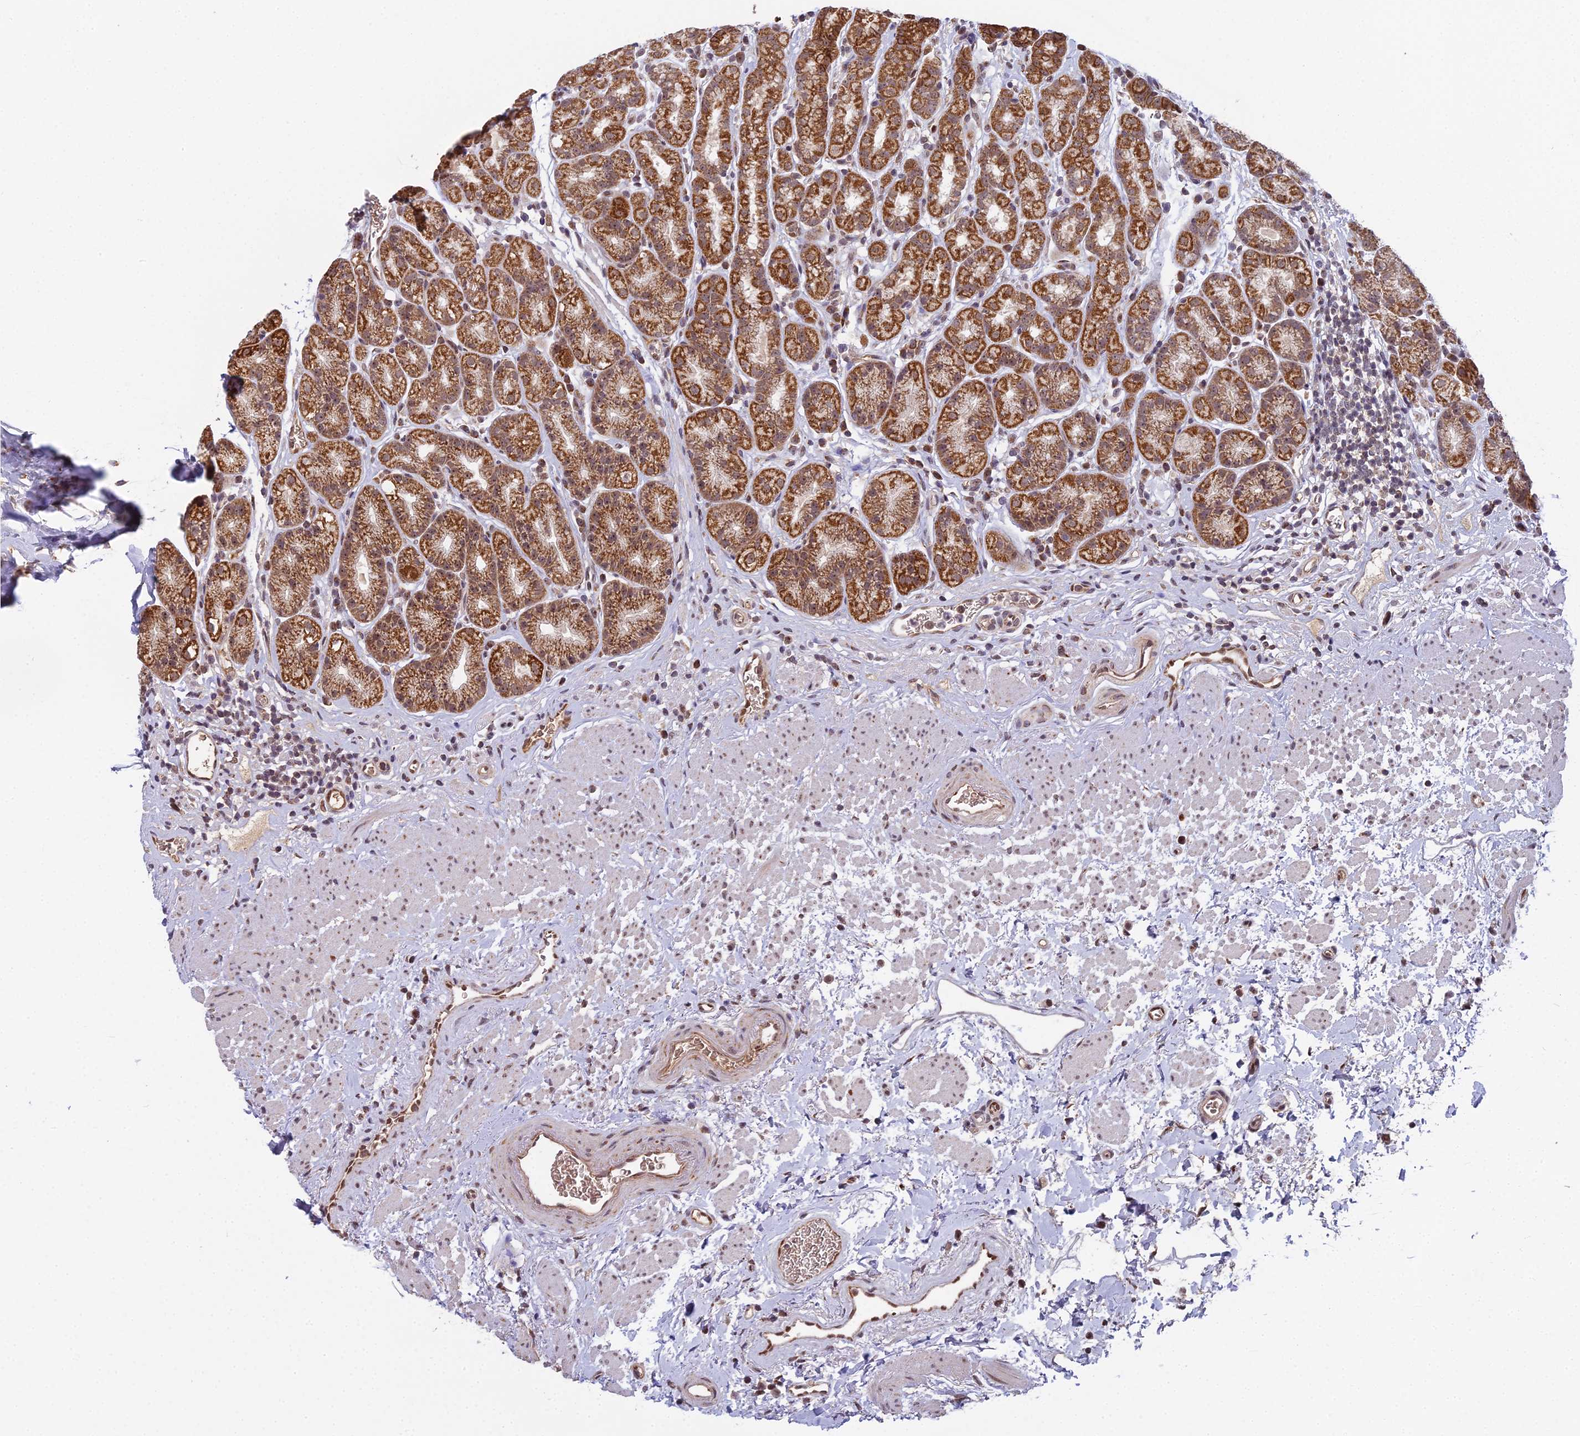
{"staining": {"intensity": "strong", "quantity": ">75%", "location": "cytoplasmic/membranous,nuclear"}, "tissue": "stomach", "cell_type": "Glandular cells", "image_type": "normal", "snomed": [{"axis": "morphology", "description": "Normal tissue, NOS"}, {"axis": "topography", "description": "Stomach"}], "caption": "IHC image of unremarkable stomach stained for a protein (brown), which exhibits high levels of strong cytoplasmic/membranous,nuclear positivity in approximately >75% of glandular cells.", "gene": "MEOX1", "patient": {"sex": "male", "age": 63}}